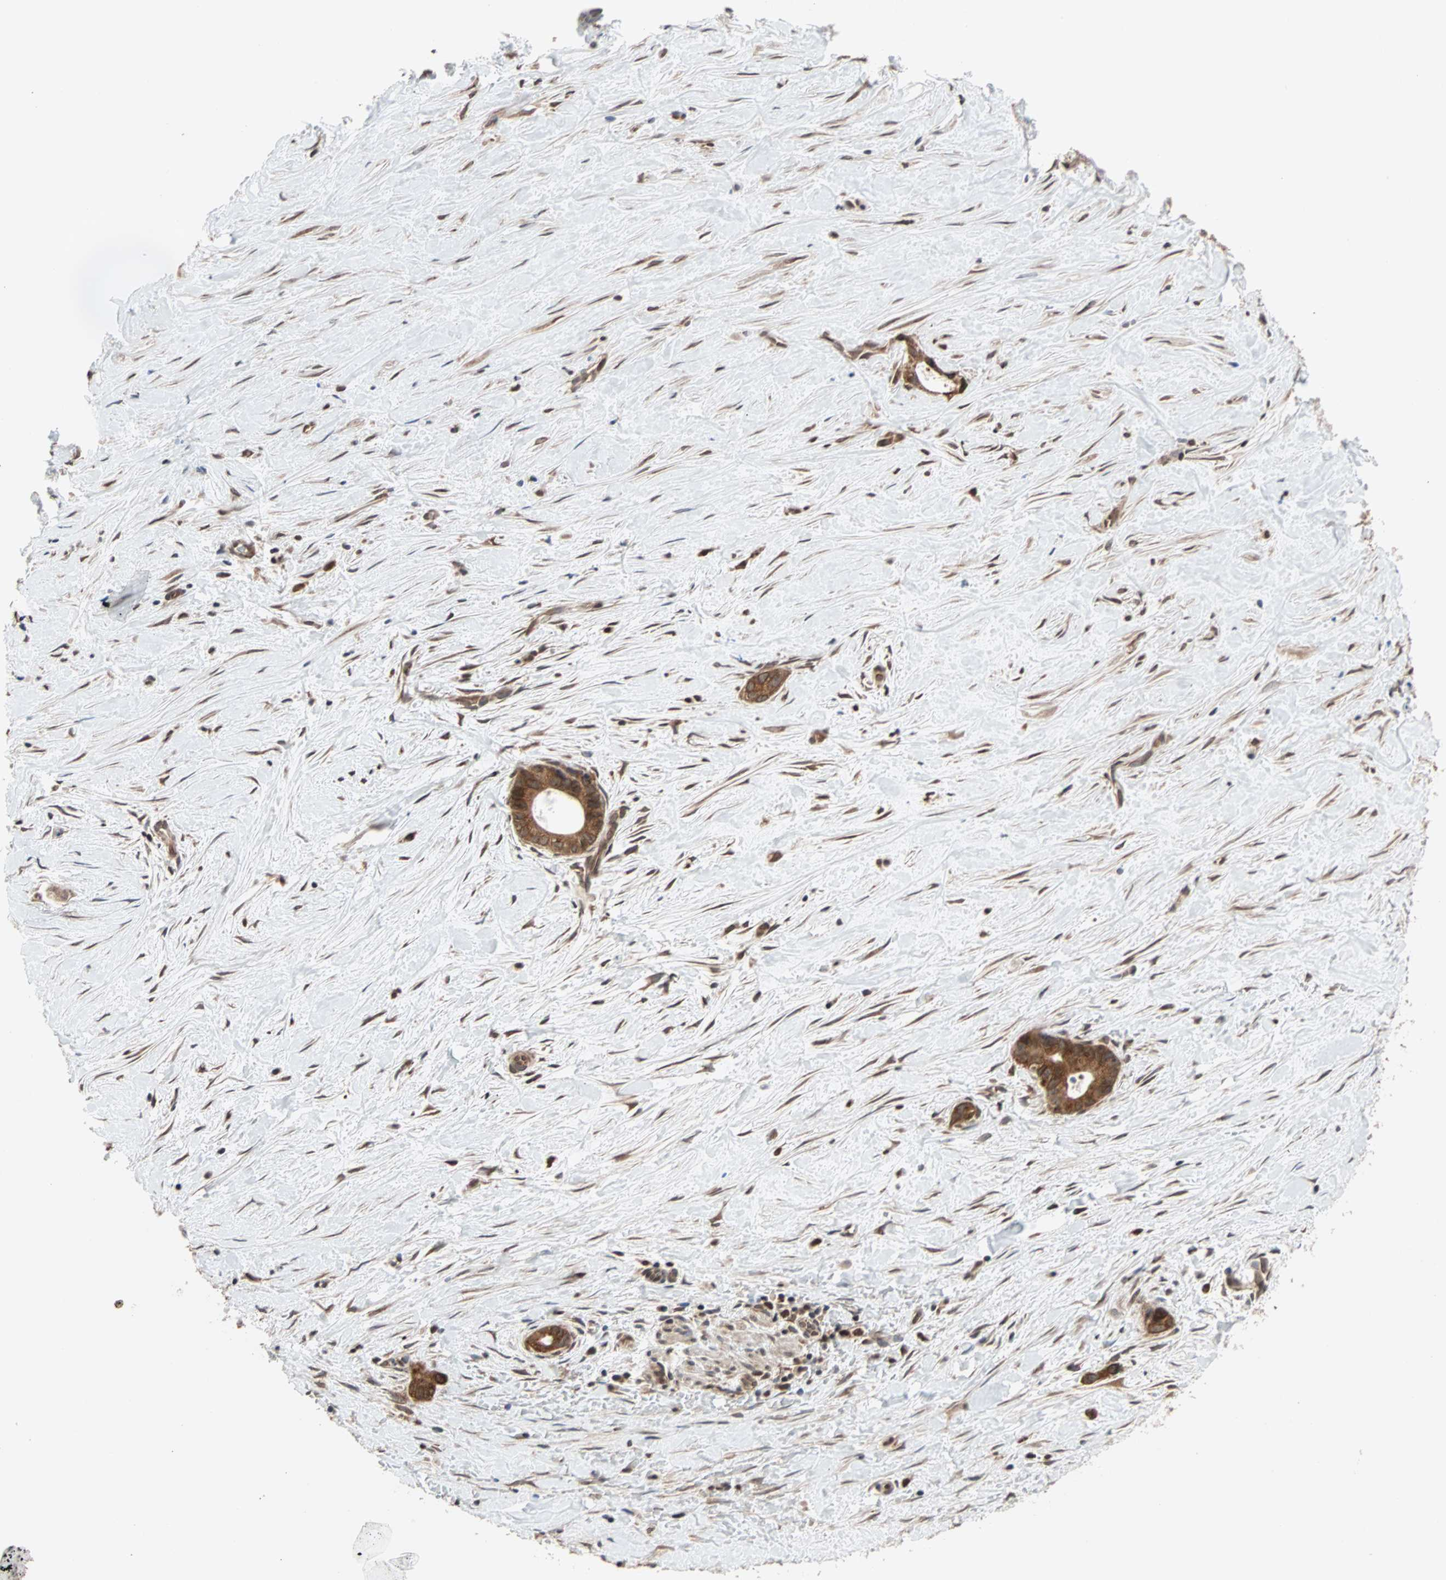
{"staining": {"intensity": "strong", "quantity": ">75%", "location": "cytoplasmic/membranous"}, "tissue": "liver cancer", "cell_type": "Tumor cells", "image_type": "cancer", "snomed": [{"axis": "morphology", "description": "Cholangiocarcinoma"}, {"axis": "topography", "description": "Liver"}], "caption": "The micrograph exhibits staining of liver cancer, revealing strong cytoplasmic/membranous protein expression (brown color) within tumor cells.", "gene": "AUP1", "patient": {"sex": "female", "age": 55}}